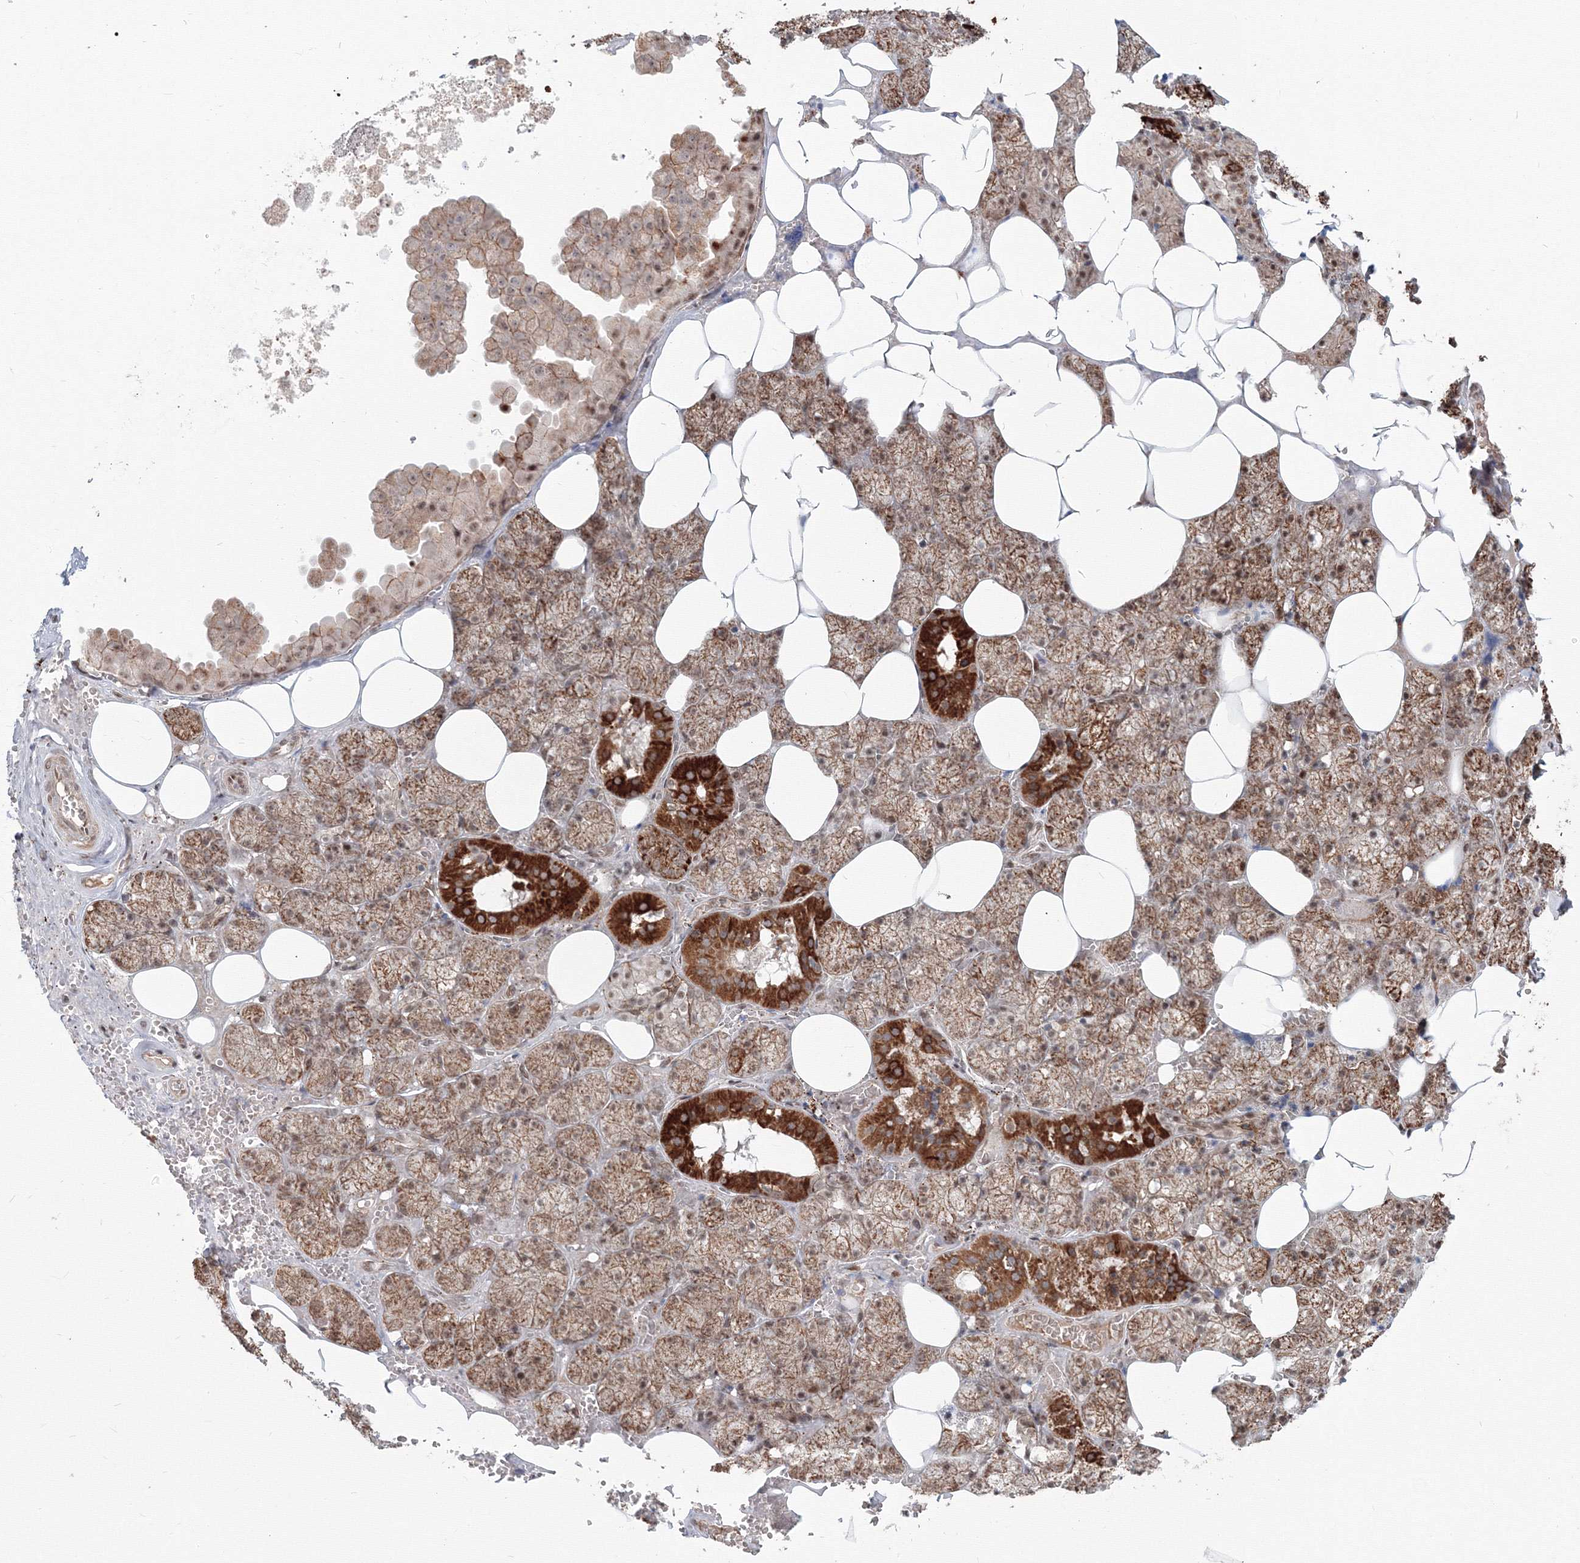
{"staining": {"intensity": "moderate", "quantity": ">75%", "location": "cytoplasmic/membranous,nuclear"}, "tissue": "salivary gland", "cell_type": "Glandular cells", "image_type": "normal", "snomed": [{"axis": "morphology", "description": "Normal tissue, NOS"}, {"axis": "topography", "description": "Salivary gland"}], "caption": "Glandular cells demonstrate moderate cytoplasmic/membranous,nuclear staining in about >75% of cells in normal salivary gland. (DAB (3,3'-diaminobenzidine) IHC with brightfield microscopy, high magnification).", "gene": "SH3PXD2A", "patient": {"sex": "male", "age": 62}}